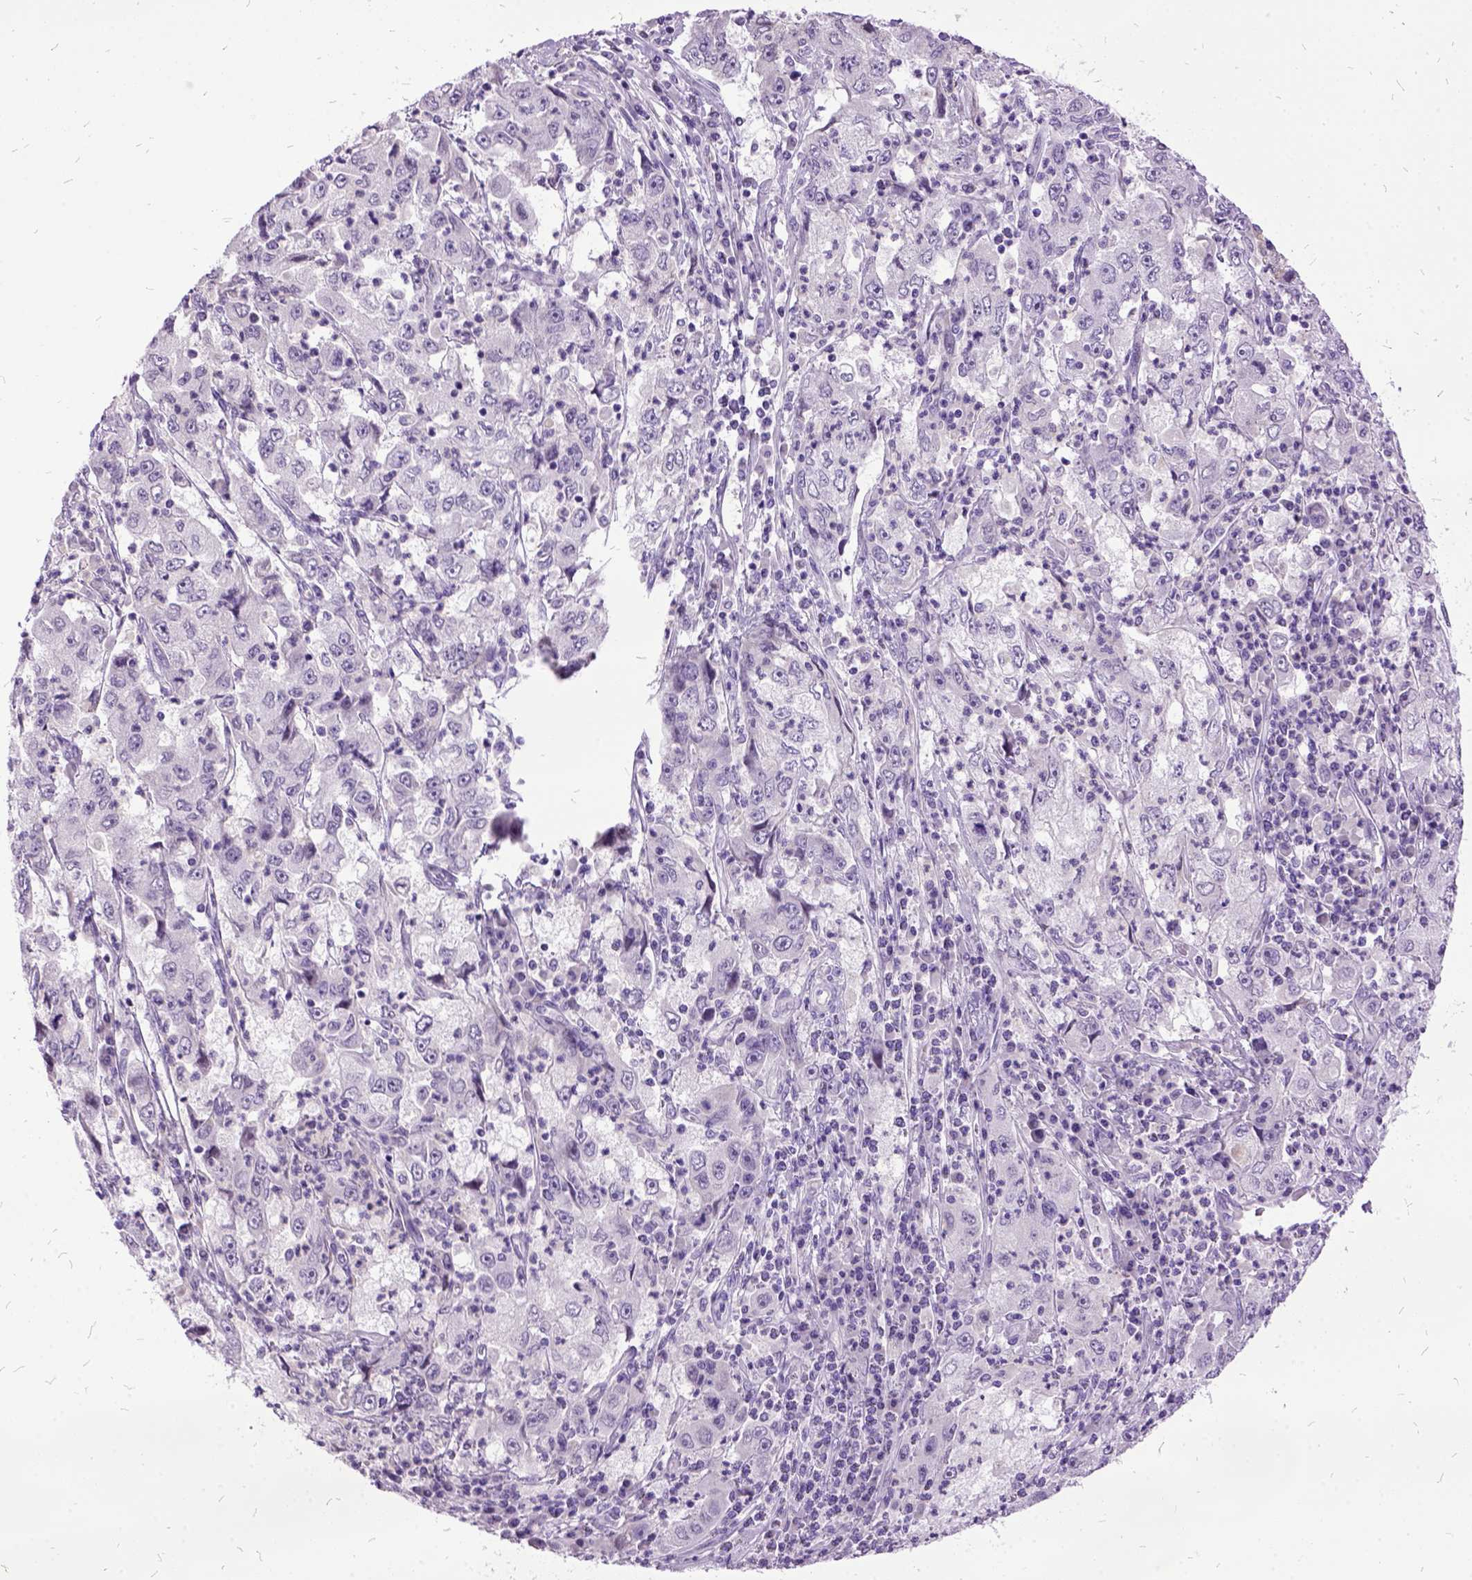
{"staining": {"intensity": "negative", "quantity": "none", "location": "none"}, "tissue": "cervical cancer", "cell_type": "Tumor cells", "image_type": "cancer", "snomed": [{"axis": "morphology", "description": "Squamous cell carcinoma, NOS"}, {"axis": "topography", "description": "Cervix"}], "caption": "Tumor cells are negative for brown protein staining in cervical cancer (squamous cell carcinoma). Nuclei are stained in blue.", "gene": "MME", "patient": {"sex": "female", "age": 36}}